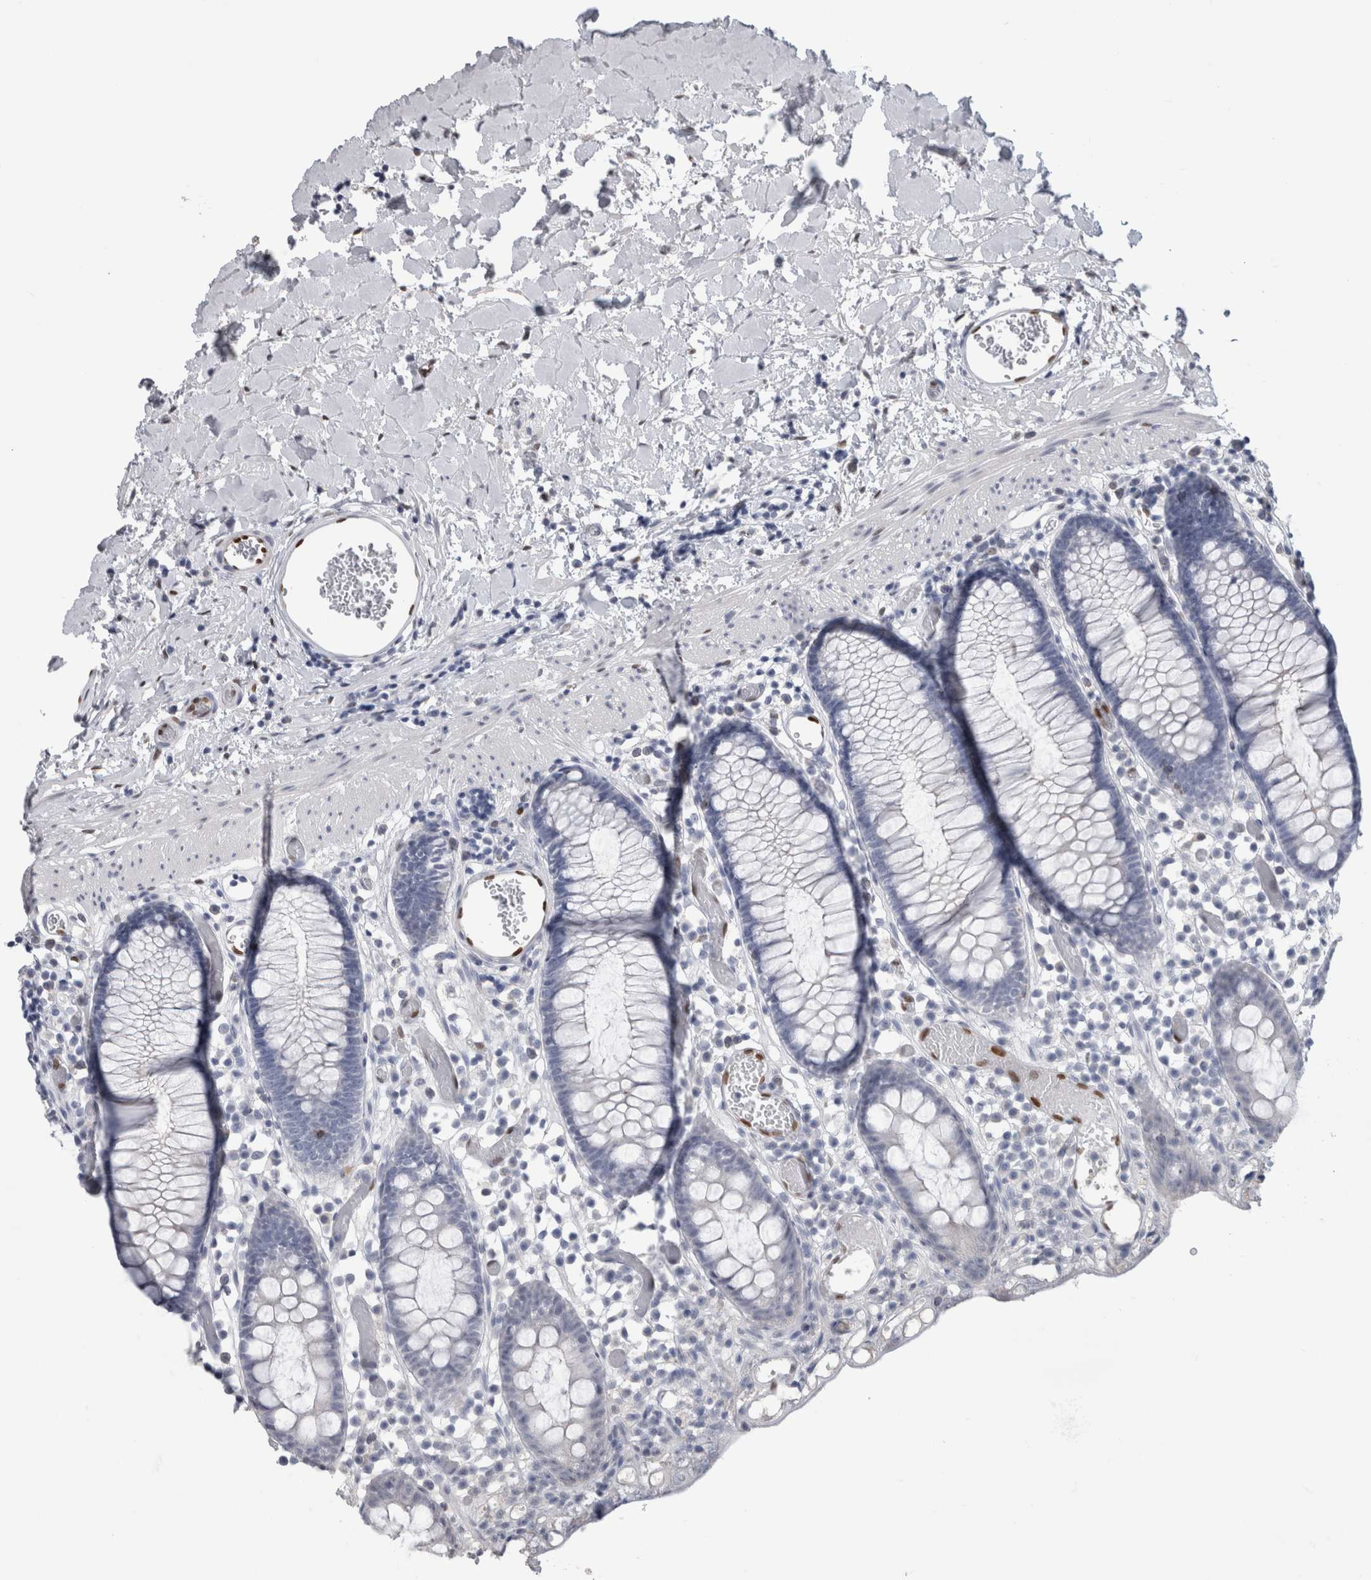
{"staining": {"intensity": "moderate", "quantity": ">75%", "location": "nuclear"}, "tissue": "colon", "cell_type": "Endothelial cells", "image_type": "normal", "snomed": [{"axis": "morphology", "description": "Normal tissue, NOS"}, {"axis": "topography", "description": "Colon"}], "caption": "Immunohistochemistry micrograph of unremarkable colon stained for a protein (brown), which exhibits medium levels of moderate nuclear expression in about >75% of endothelial cells.", "gene": "IL33", "patient": {"sex": "male", "age": 14}}